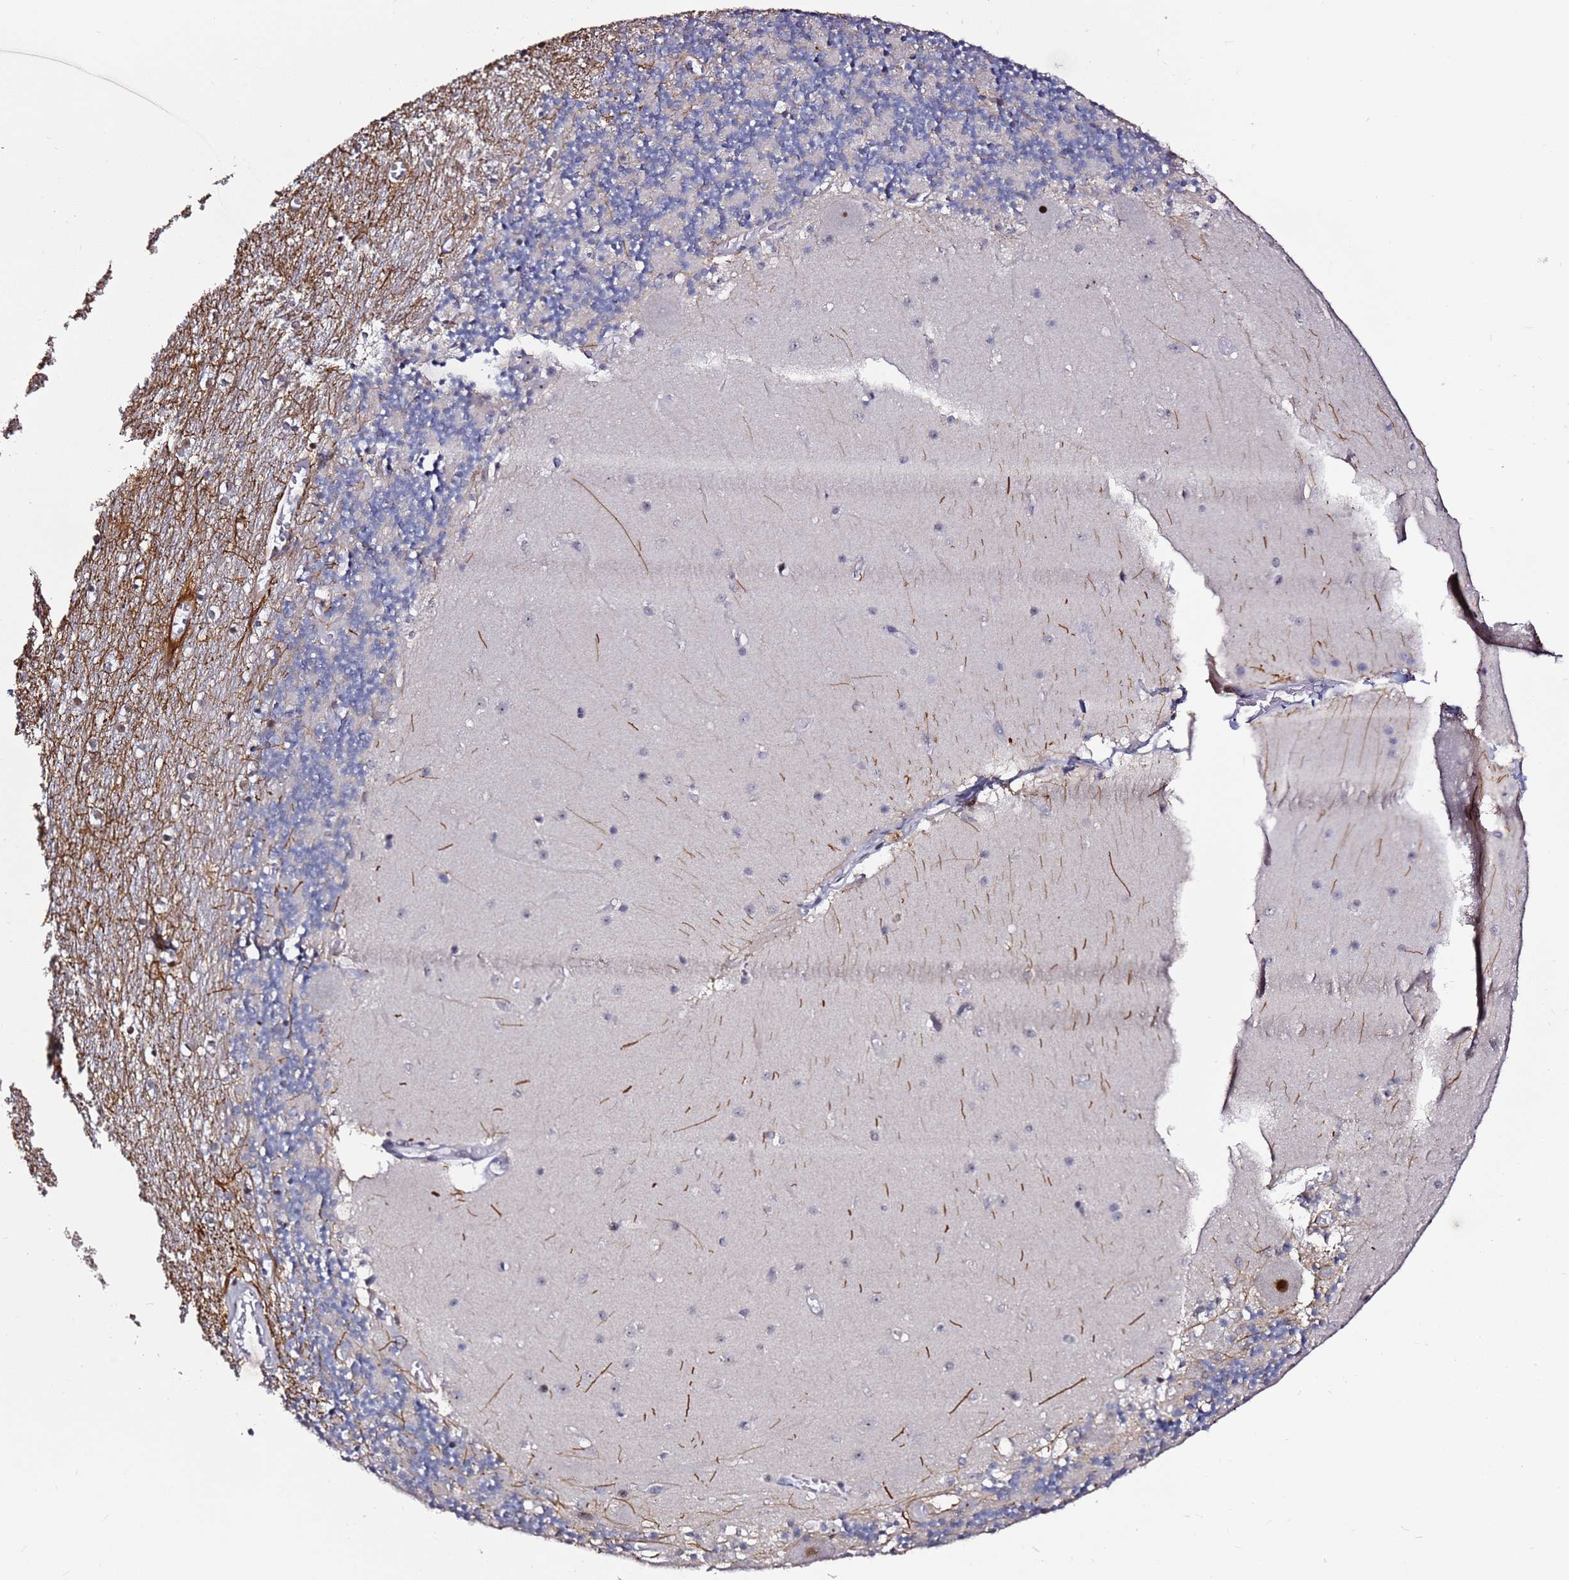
{"staining": {"intensity": "negative", "quantity": "none", "location": "none"}, "tissue": "cerebellum", "cell_type": "Cells in granular layer", "image_type": "normal", "snomed": [{"axis": "morphology", "description": "Normal tissue, NOS"}, {"axis": "topography", "description": "Cerebellum"}], "caption": "Human cerebellum stained for a protein using immunohistochemistry exhibits no positivity in cells in granular layer.", "gene": "FCF1", "patient": {"sex": "female", "age": 28}}